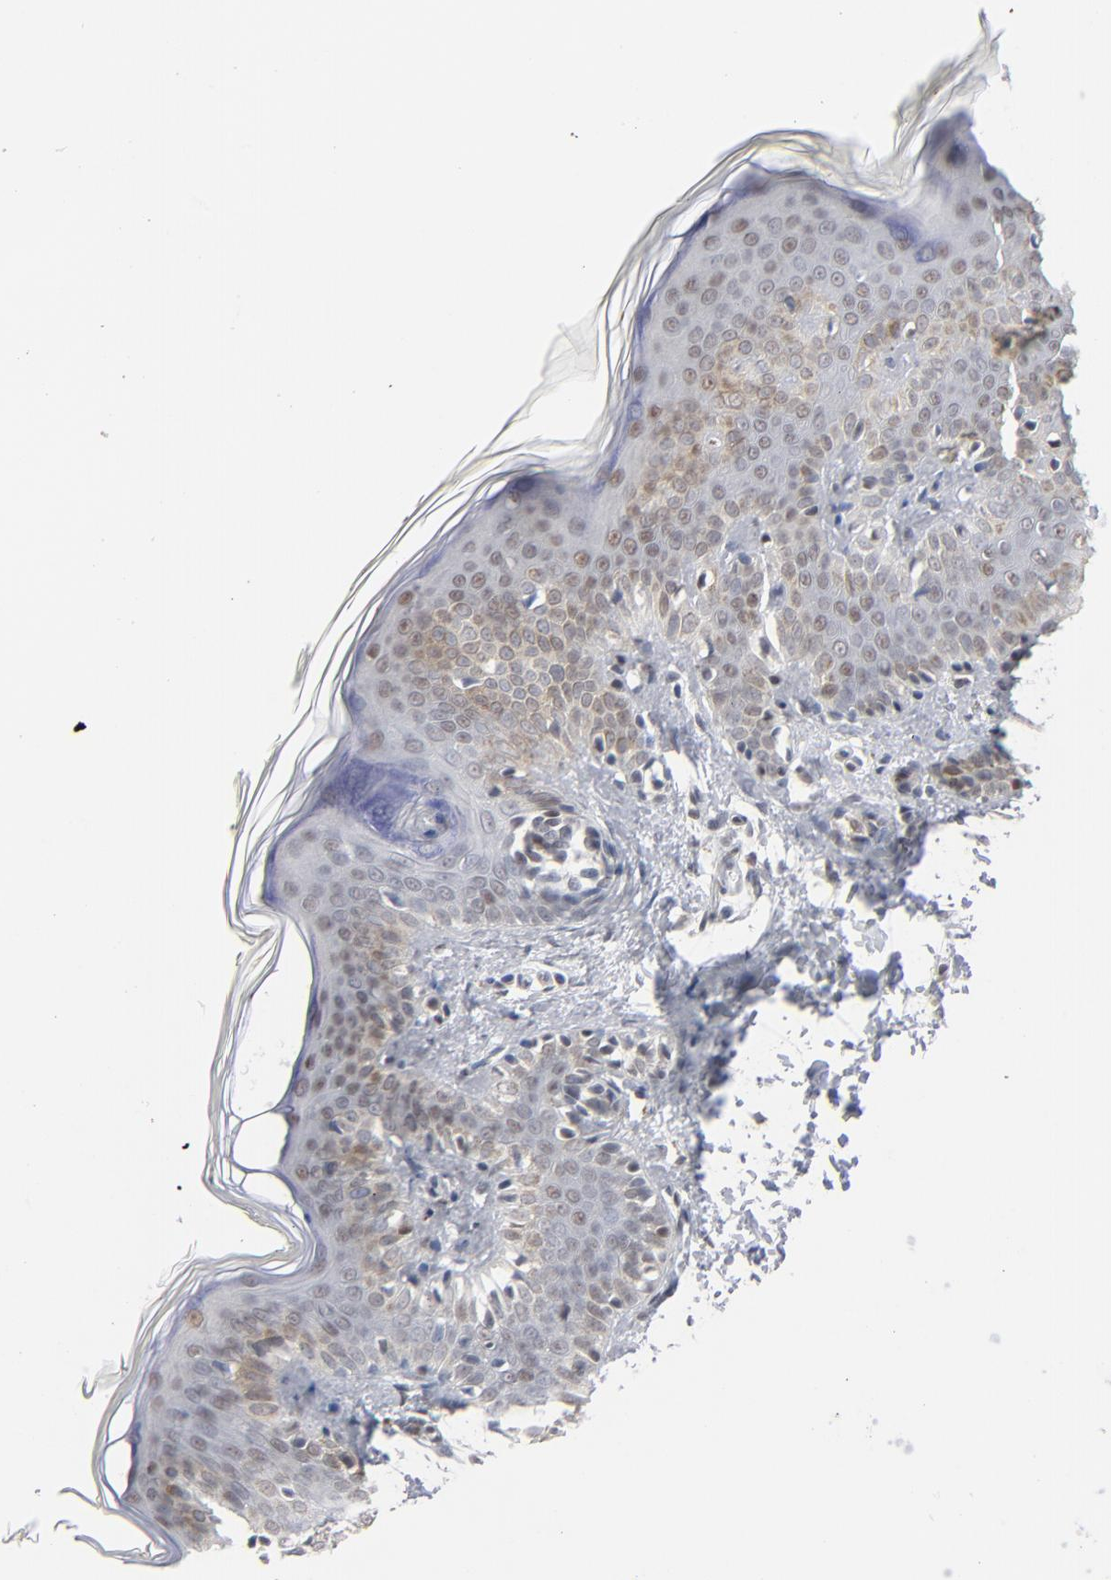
{"staining": {"intensity": "negative", "quantity": "none", "location": "none"}, "tissue": "skin", "cell_type": "Fibroblasts", "image_type": "normal", "snomed": [{"axis": "morphology", "description": "Normal tissue, NOS"}, {"axis": "topography", "description": "Skin"}], "caption": "Protein analysis of benign skin reveals no significant staining in fibroblasts.", "gene": "IRF9", "patient": {"sex": "female", "age": 4}}